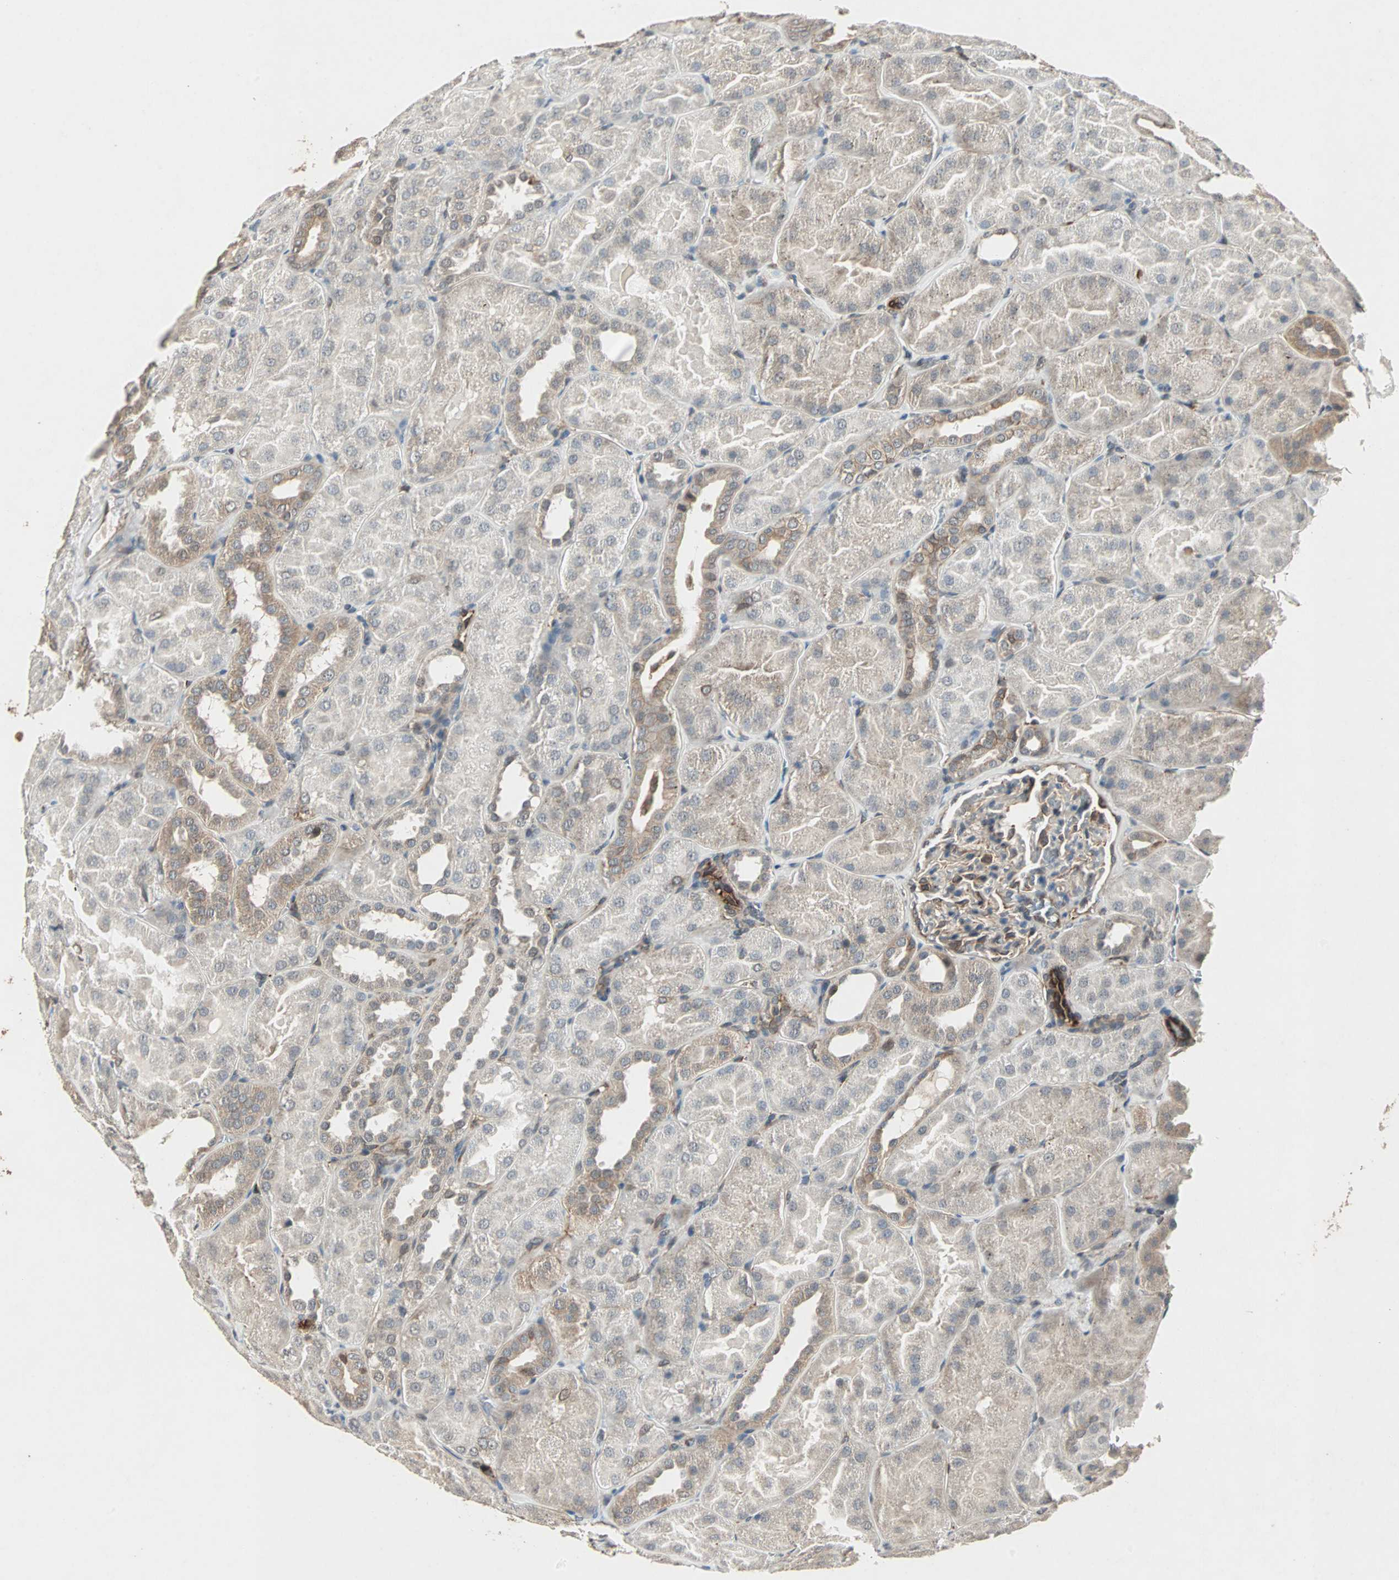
{"staining": {"intensity": "weak", "quantity": "25%-75%", "location": "cytoplasmic/membranous"}, "tissue": "kidney", "cell_type": "Cells in glomeruli", "image_type": "normal", "snomed": [{"axis": "morphology", "description": "Normal tissue, NOS"}, {"axis": "topography", "description": "Kidney"}], "caption": "Kidney was stained to show a protein in brown. There is low levels of weak cytoplasmic/membranous staining in approximately 25%-75% of cells in glomeruli.", "gene": "TRPV4", "patient": {"sex": "male", "age": 28}}